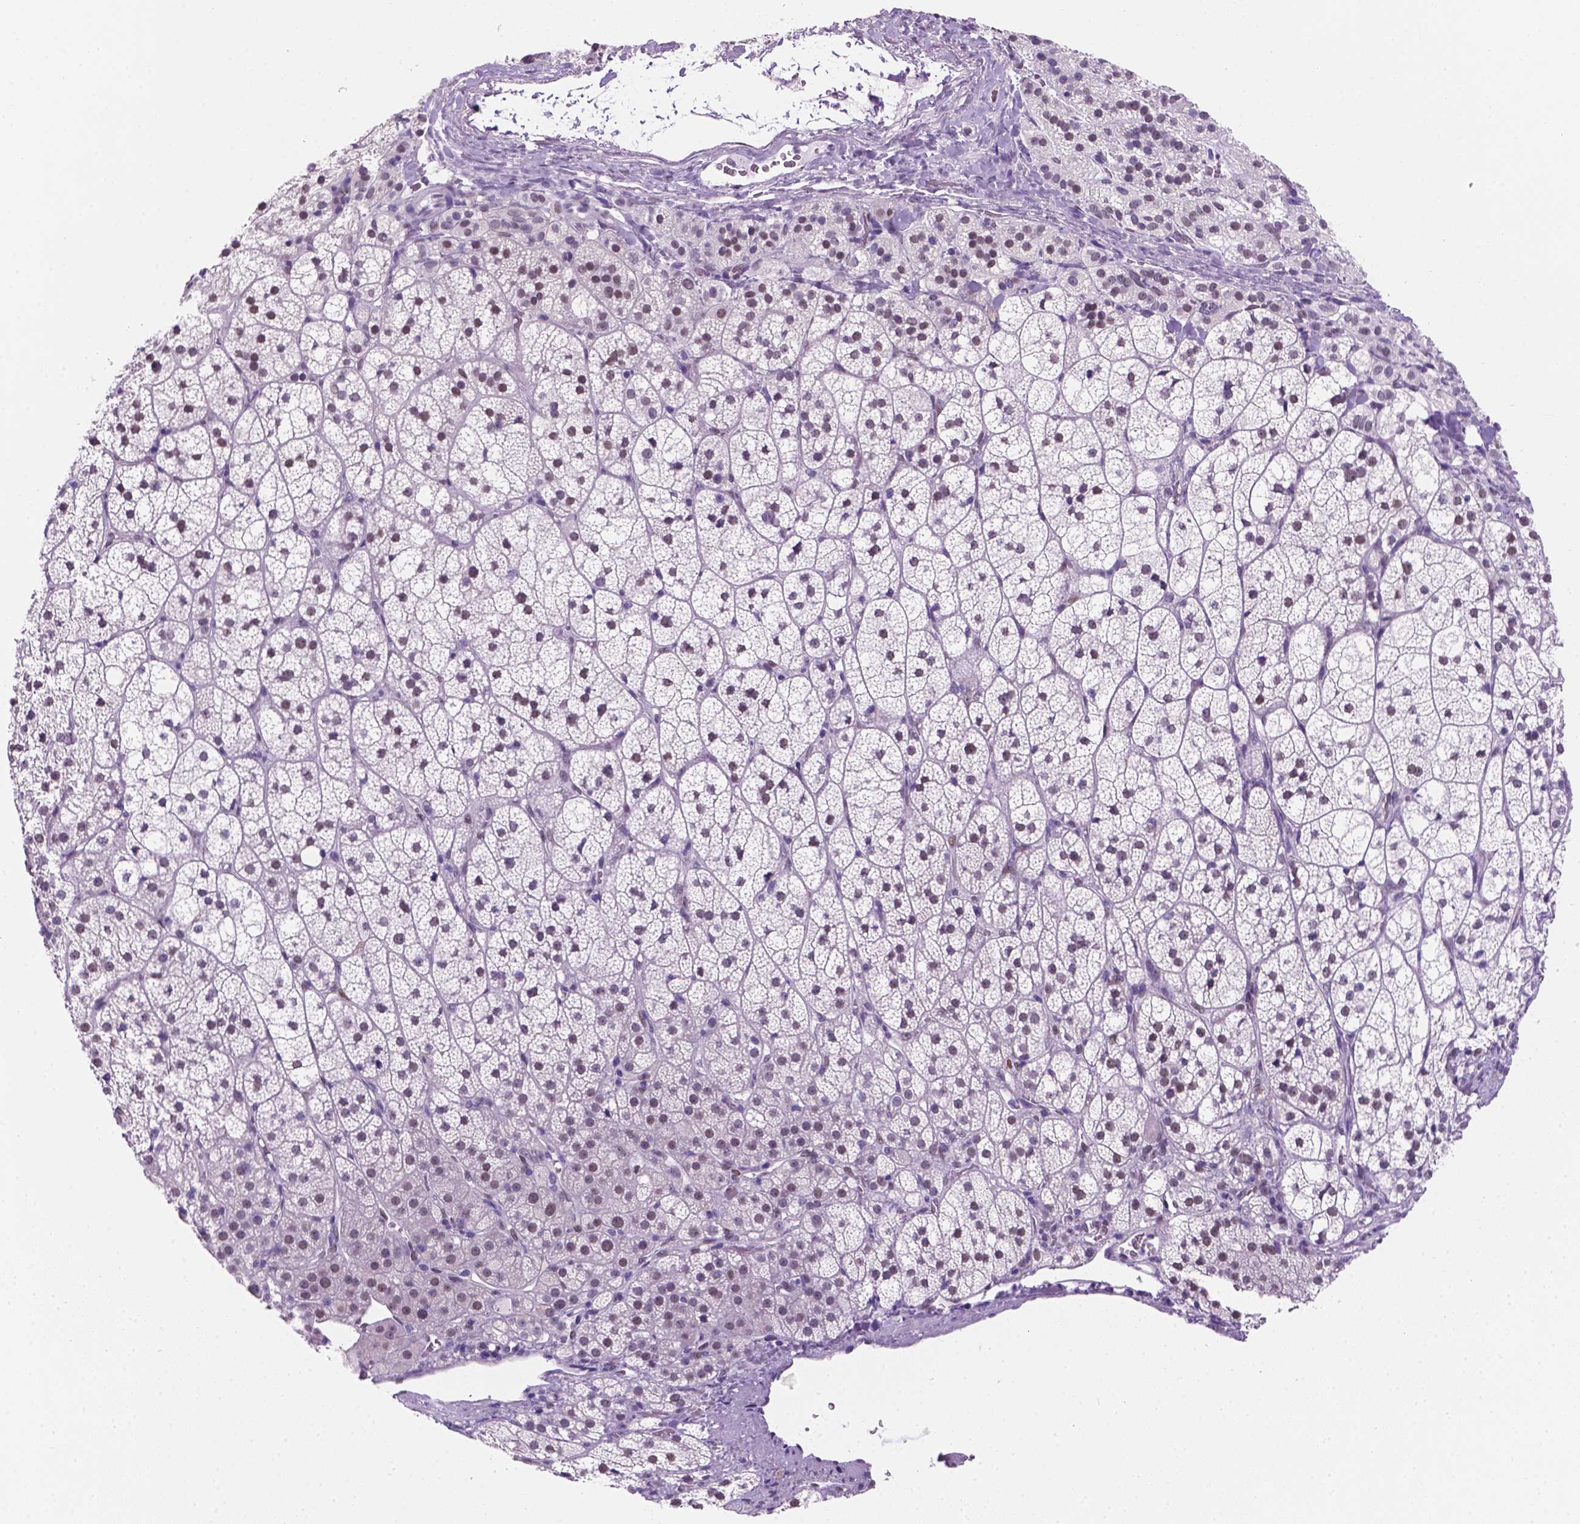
{"staining": {"intensity": "moderate", "quantity": "25%-75%", "location": "nuclear"}, "tissue": "adrenal gland", "cell_type": "Glandular cells", "image_type": "normal", "snomed": [{"axis": "morphology", "description": "Normal tissue, NOS"}, {"axis": "topography", "description": "Adrenal gland"}], "caption": "This is a histology image of IHC staining of normal adrenal gland, which shows moderate staining in the nuclear of glandular cells.", "gene": "TMEM210", "patient": {"sex": "female", "age": 60}}